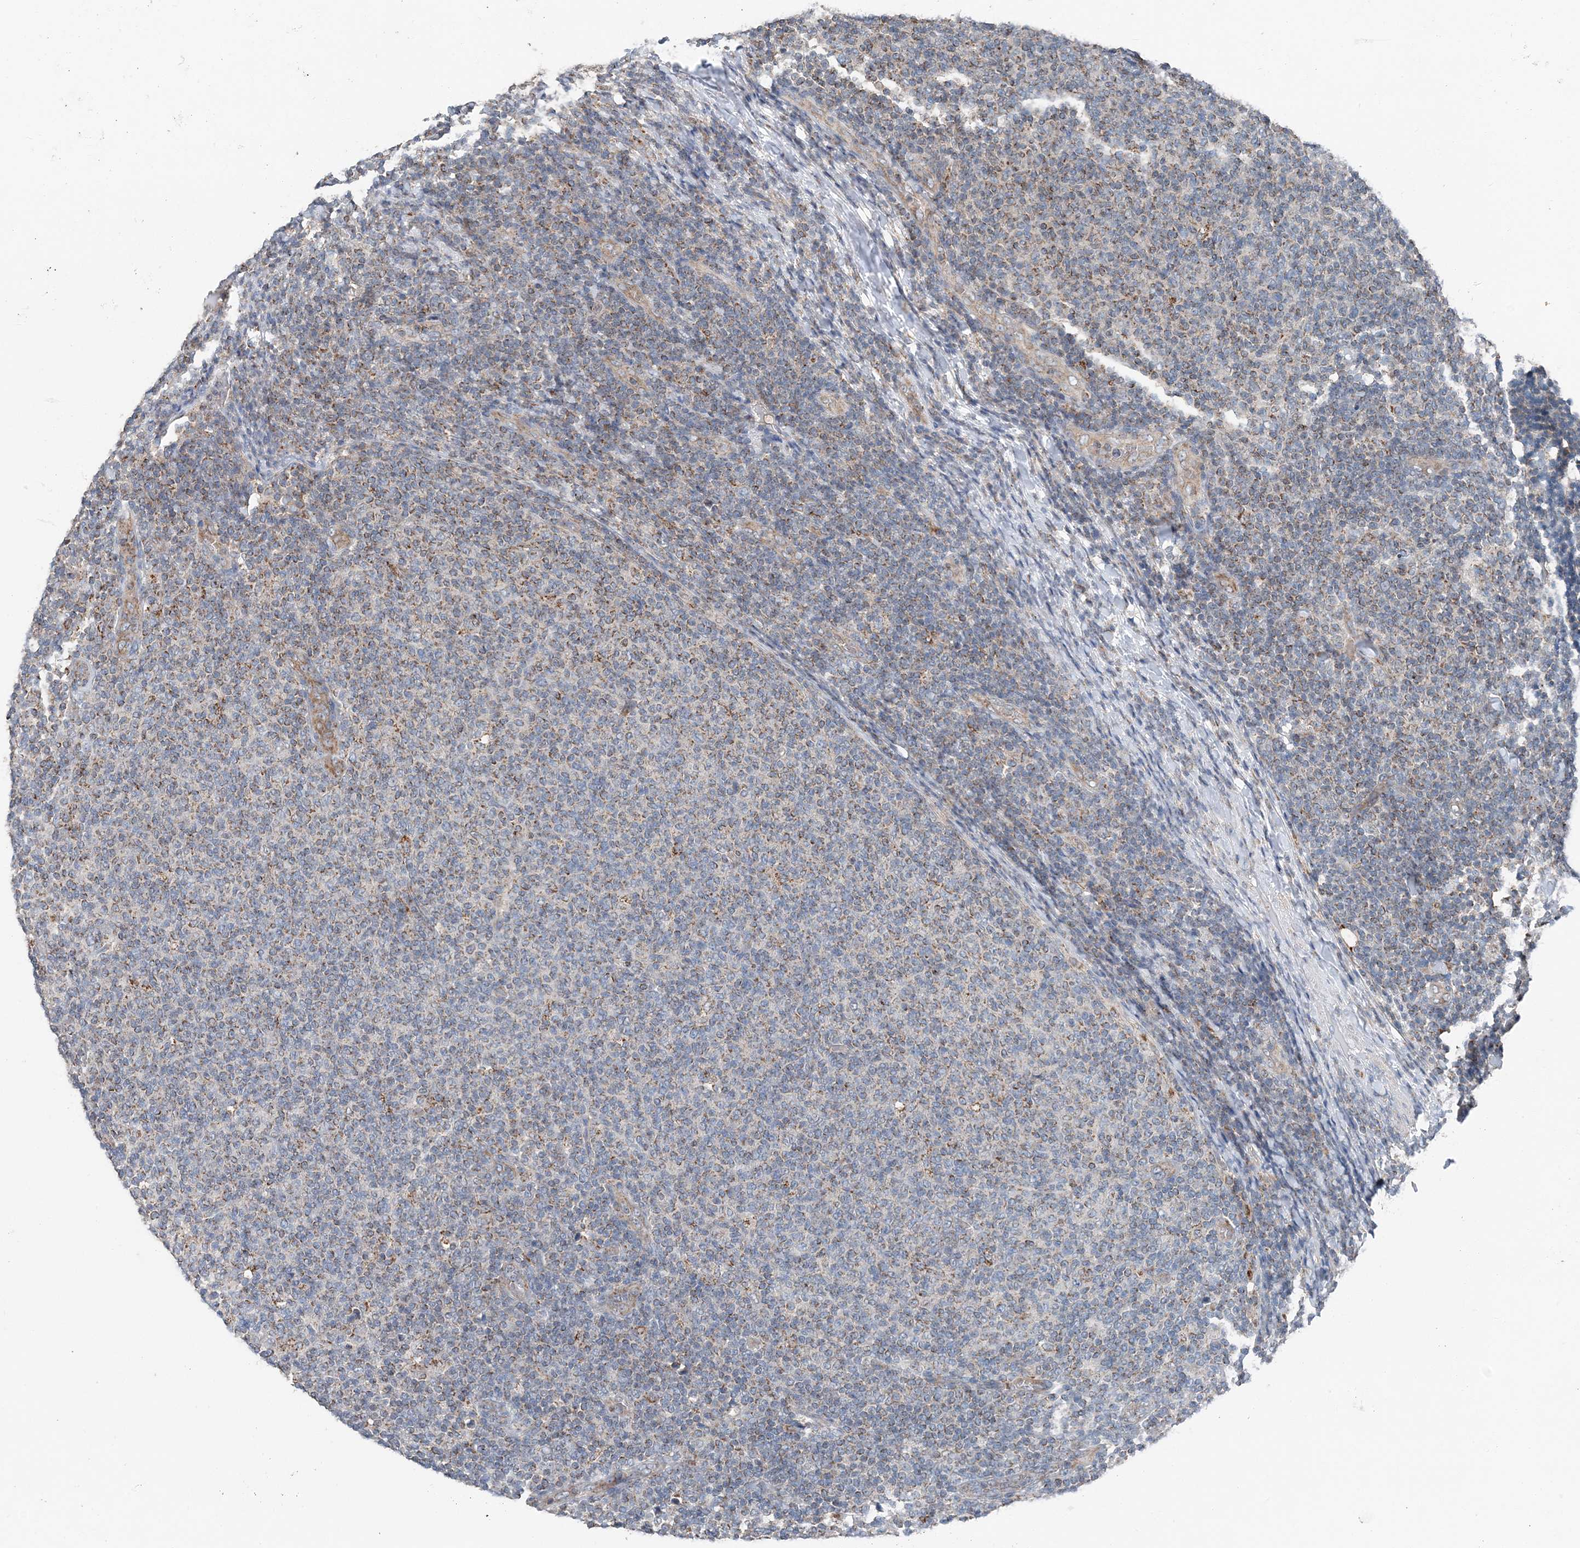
{"staining": {"intensity": "moderate", "quantity": "<25%", "location": "cytoplasmic/membranous"}, "tissue": "lymphoma", "cell_type": "Tumor cells", "image_type": "cancer", "snomed": [{"axis": "morphology", "description": "Malignant lymphoma, non-Hodgkin's type, Low grade"}, {"axis": "topography", "description": "Lymph node"}], "caption": "Immunohistochemical staining of low-grade malignant lymphoma, non-Hodgkin's type shows low levels of moderate cytoplasmic/membranous staining in about <25% of tumor cells.", "gene": "SPRY2", "patient": {"sex": "male", "age": 66}}